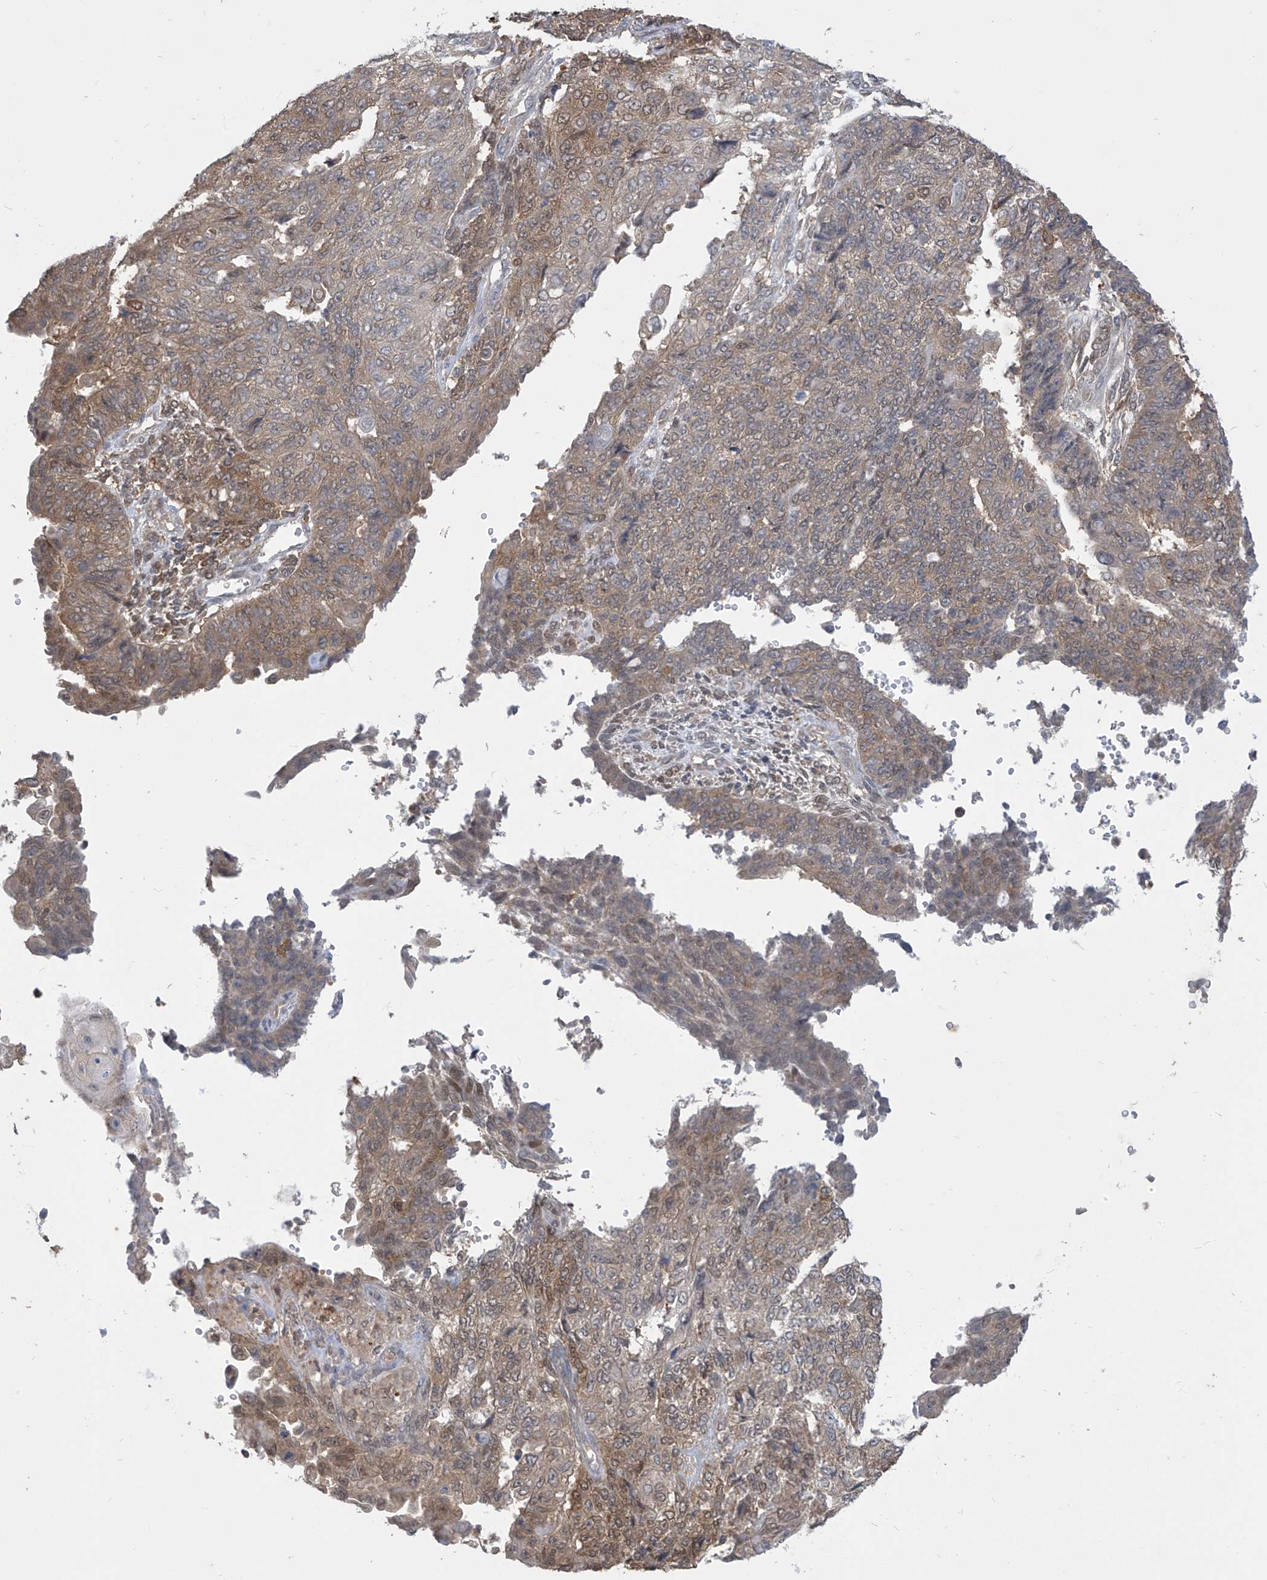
{"staining": {"intensity": "moderate", "quantity": ">75%", "location": "cytoplasmic/membranous,nuclear"}, "tissue": "endometrial cancer", "cell_type": "Tumor cells", "image_type": "cancer", "snomed": [{"axis": "morphology", "description": "Adenocarcinoma, NOS"}, {"axis": "topography", "description": "Endometrium"}], "caption": "DAB (3,3'-diaminobenzidine) immunohistochemical staining of human endometrial adenocarcinoma demonstrates moderate cytoplasmic/membranous and nuclear protein expression in approximately >75% of tumor cells.", "gene": "IDH1", "patient": {"sex": "female", "age": 32}}